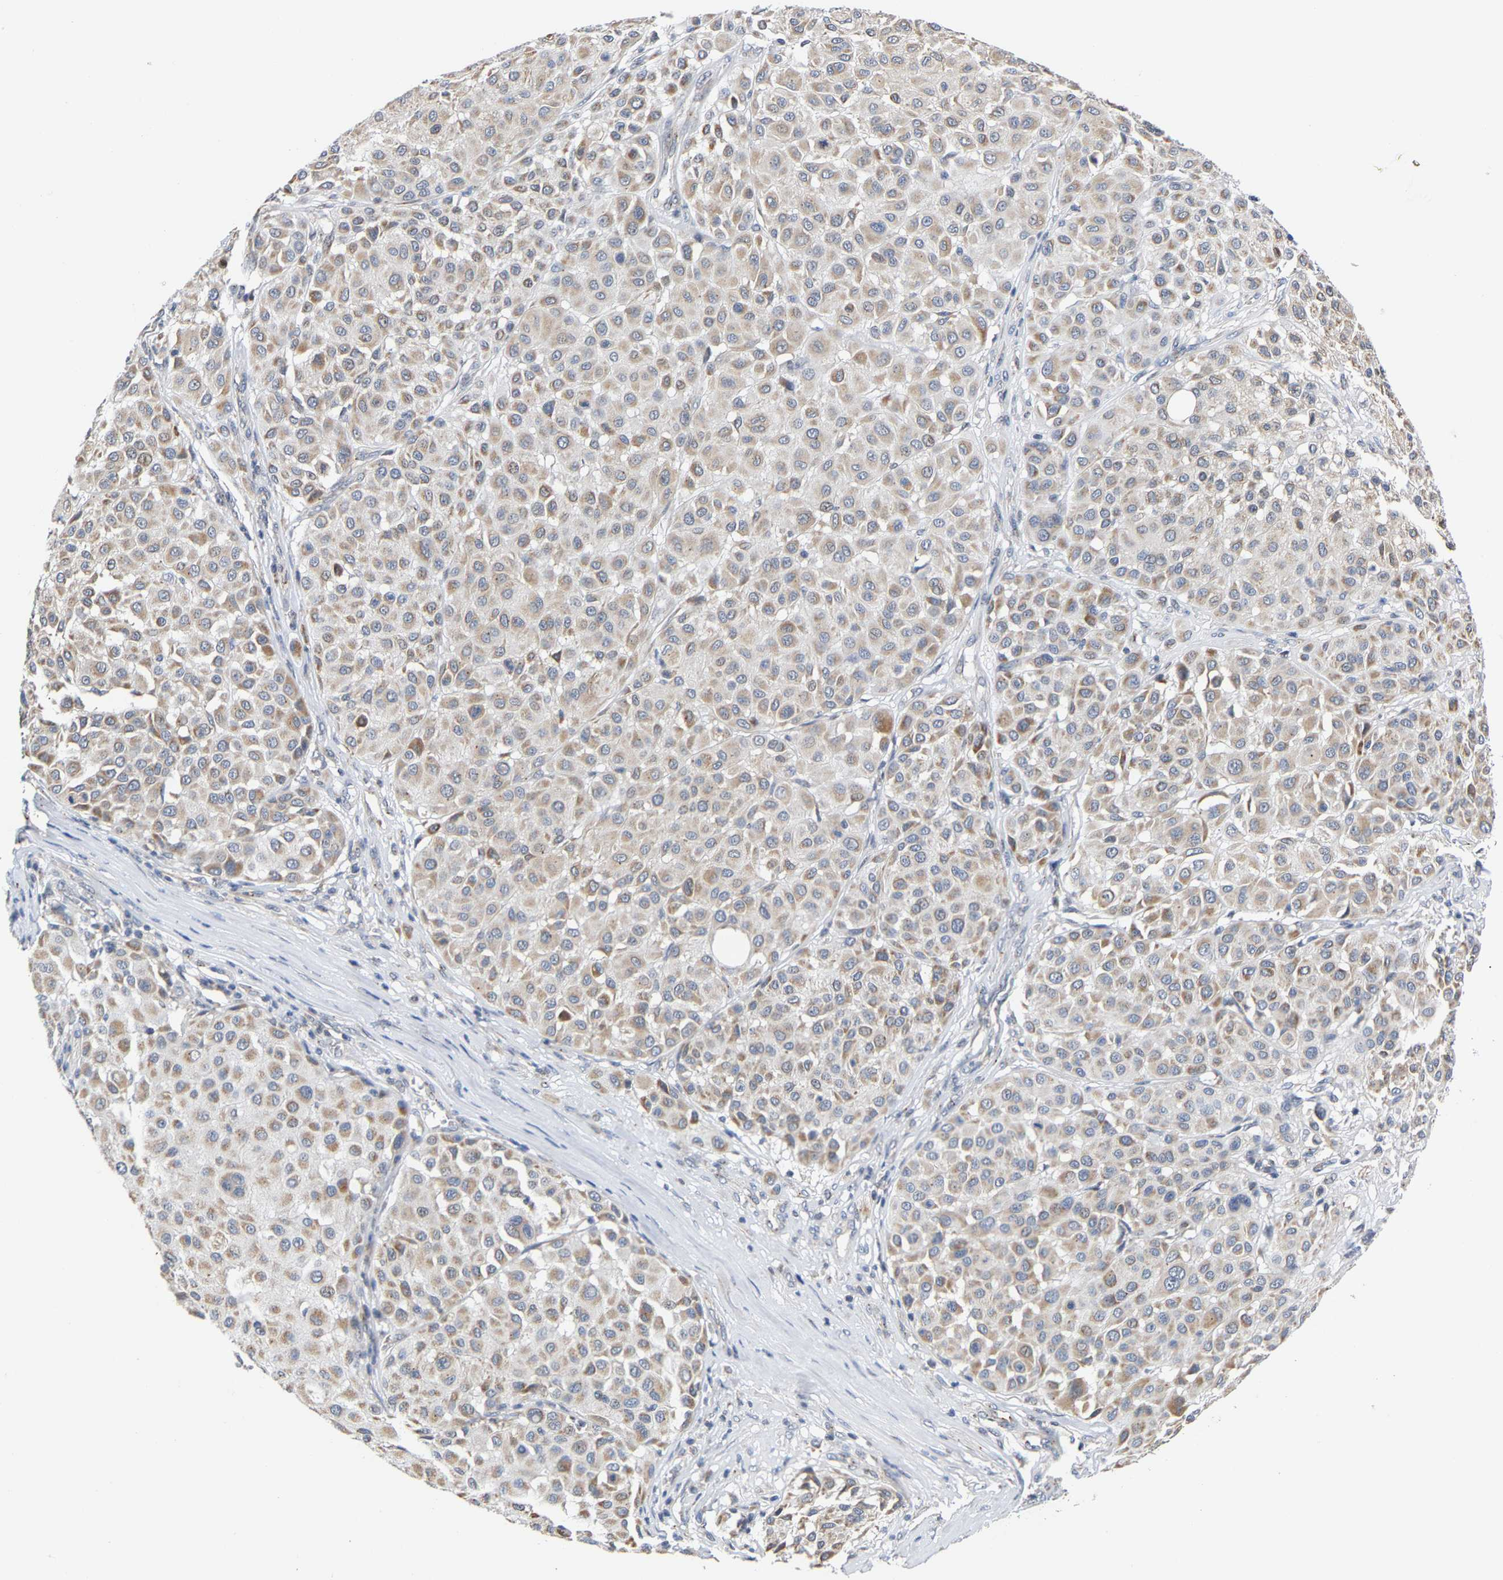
{"staining": {"intensity": "moderate", "quantity": ">75%", "location": "cytoplasmic/membranous"}, "tissue": "melanoma", "cell_type": "Tumor cells", "image_type": "cancer", "snomed": [{"axis": "morphology", "description": "Malignant melanoma, Metastatic site"}, {"axis": "topography", "description": "Soft tissue"}], "caption": "Immunohistochemistry histopathology image of neoplastic tissue: melanoma stained using IHC shows medium levels of moderate protein expression localized specifically in the cytoplasmic/membranous of tumor cells, appearing as a cytoplasmic/membranous brown color.", "gene": "PCNT", "patient": {"sex": "male", "age": 41}}